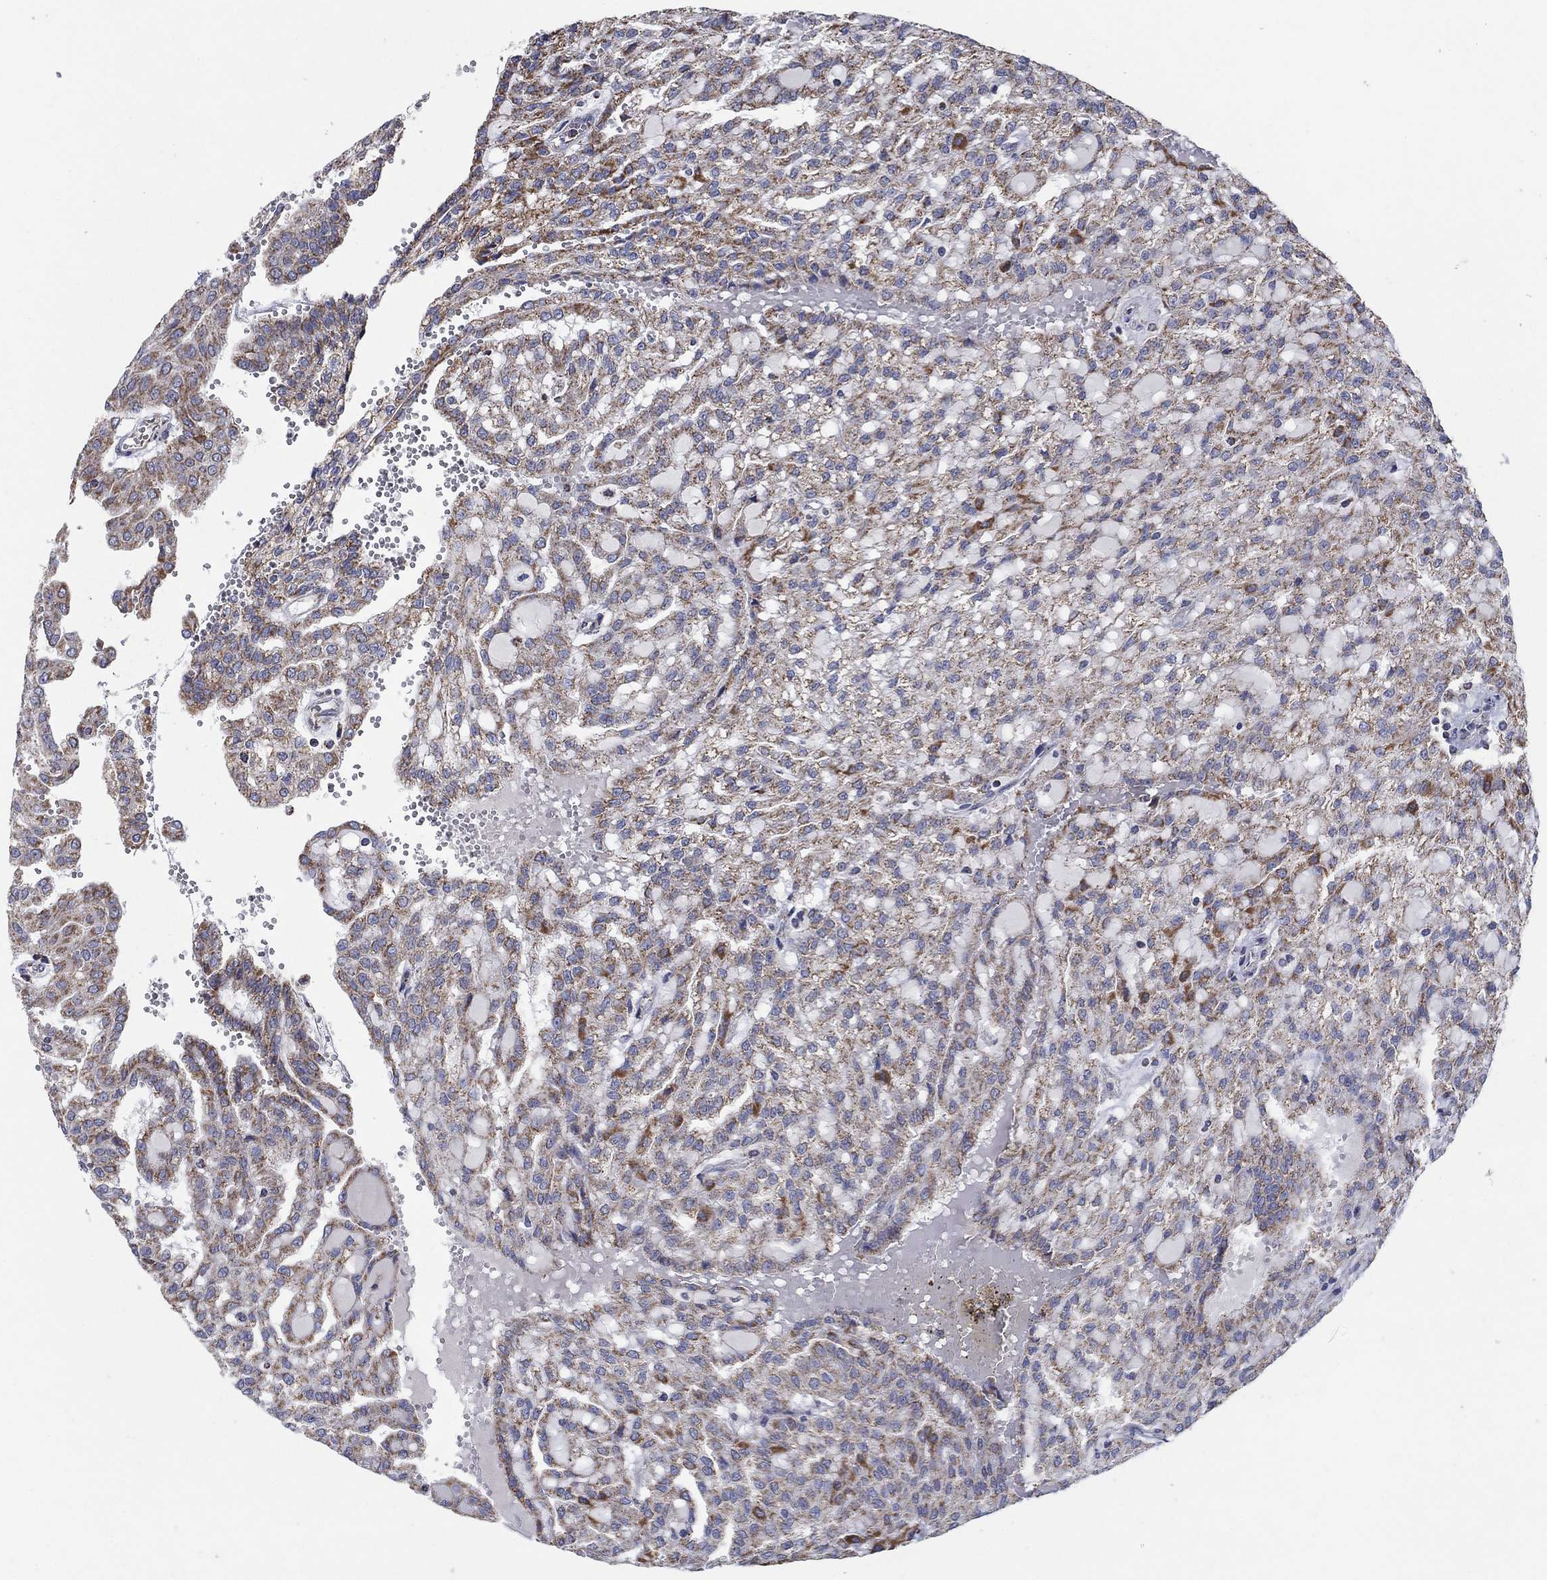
{"staining": {"intensity": "moderate", "quantity": "25%-75%", "location": "cytoplasmic/membranous"}, "tissue": "renal cancer", "cell_type": "Tumor cells", "image_type": "cancer", "snomed": [{"axis": "morphology", "description": "Adenocarcinoma, NOS"}, {"axis": "topography", "description": "Kidney"}], "caption": "High-magnification brightfield microscopy of renal cancer (adenocarcinoma) stained with DAB (3,3'-diaminobenzidine) (brown) and counterstained with hematoxylin (blue). tumor cells exhibit moderate cytoplasmic/membranous positivity is seen in approximately25%-75% of cells.", "gene": "C9orf85", "patient": {"sex": "male", "age": 63}}